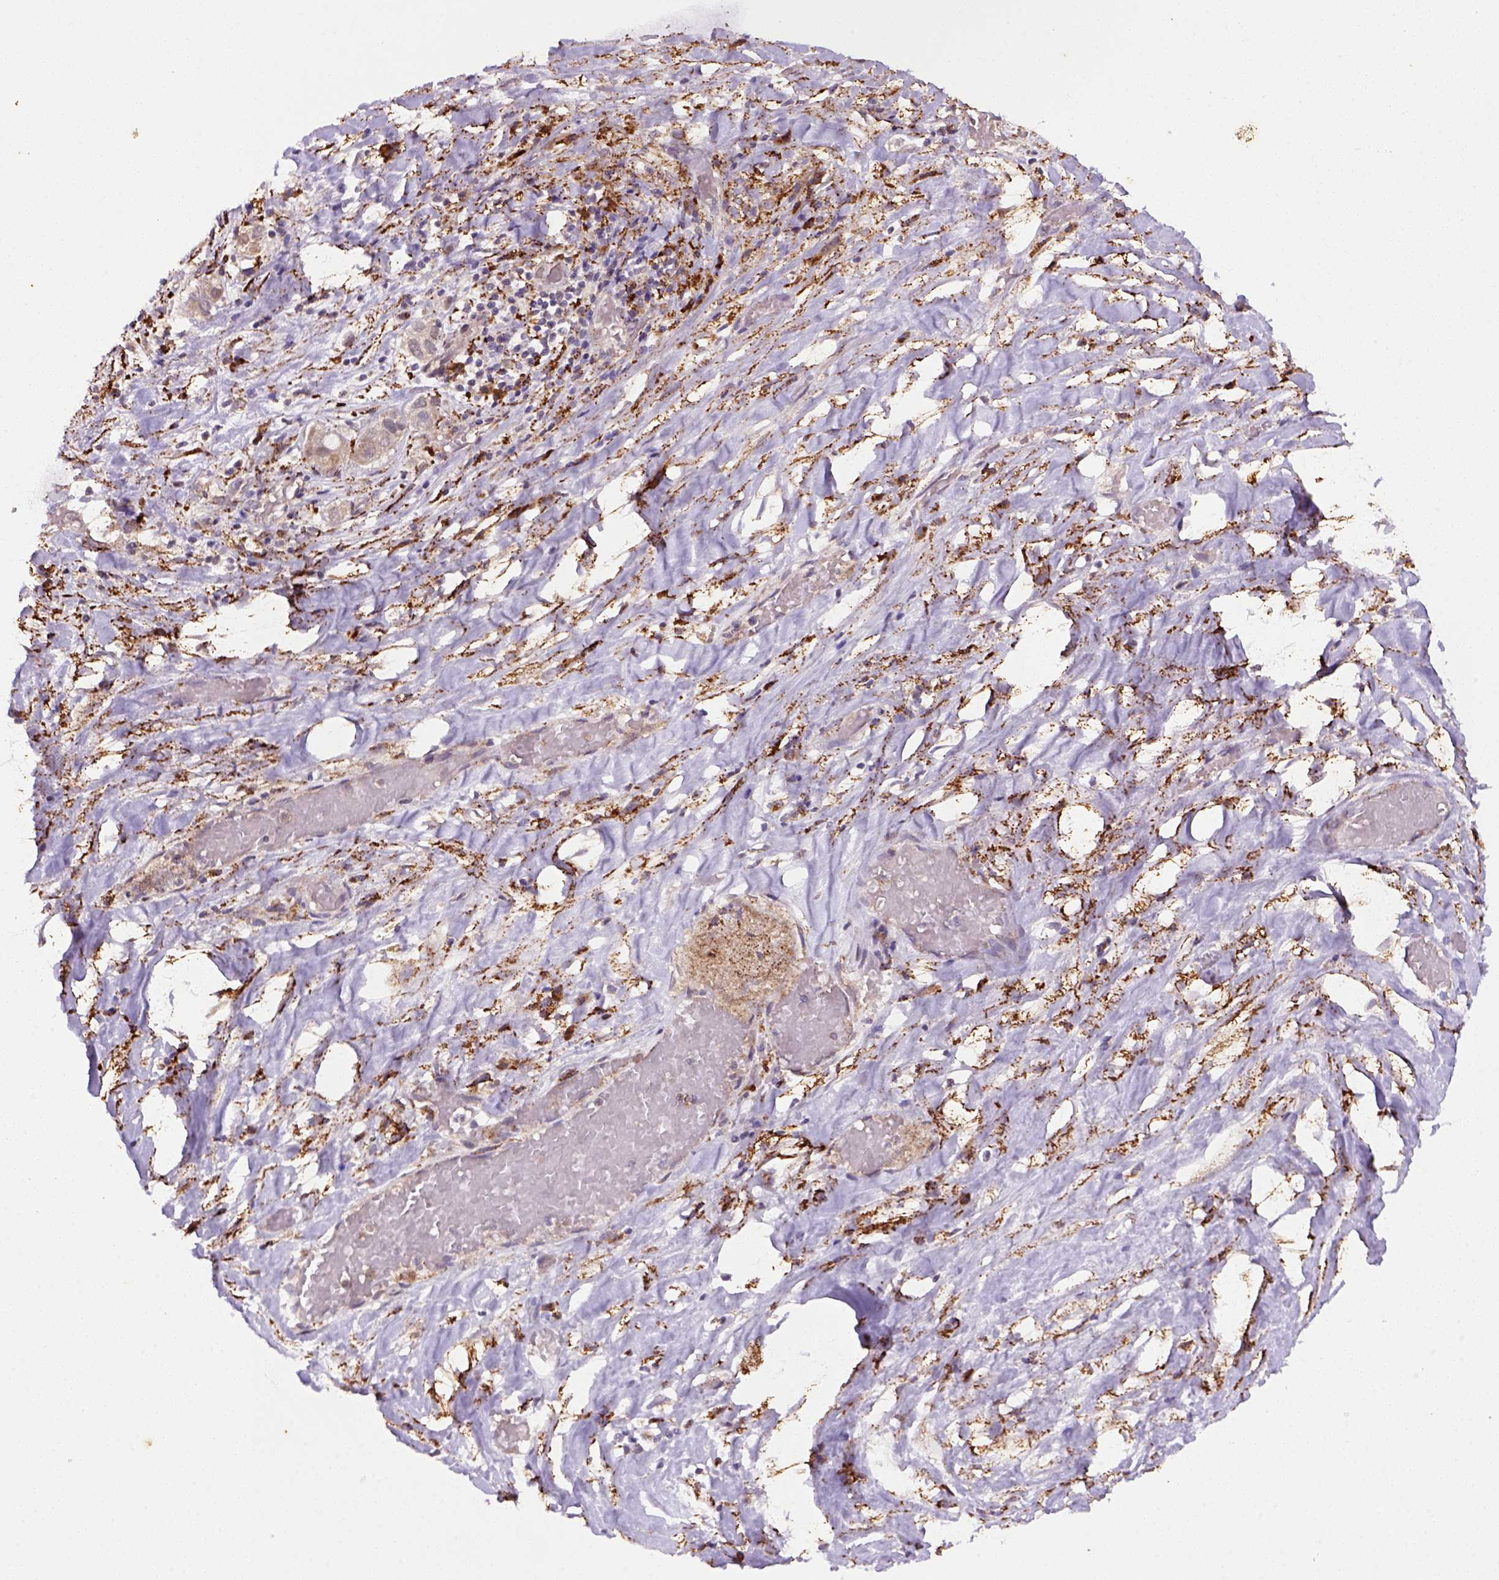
{"staining": {"intensity": "weak", "quantity": ">75%", "location": "cytoplasmic/membranous"}, "tissue": "liver cancer", "cell_type": "Tumor cells", "image_type": "cancer", "snomed": [{"axis": "morphology", "description": "Cholangiocarcinoma"}, {"axis": "topography", "description": "Liver"}], "caption": "Liver cholangiocarcinoma stained for a protein reveals weak cytoplasmic/membranous positivity in tumor cells.", "gene": "FZD7", "patient": {"sex": "female", "age": 52}}